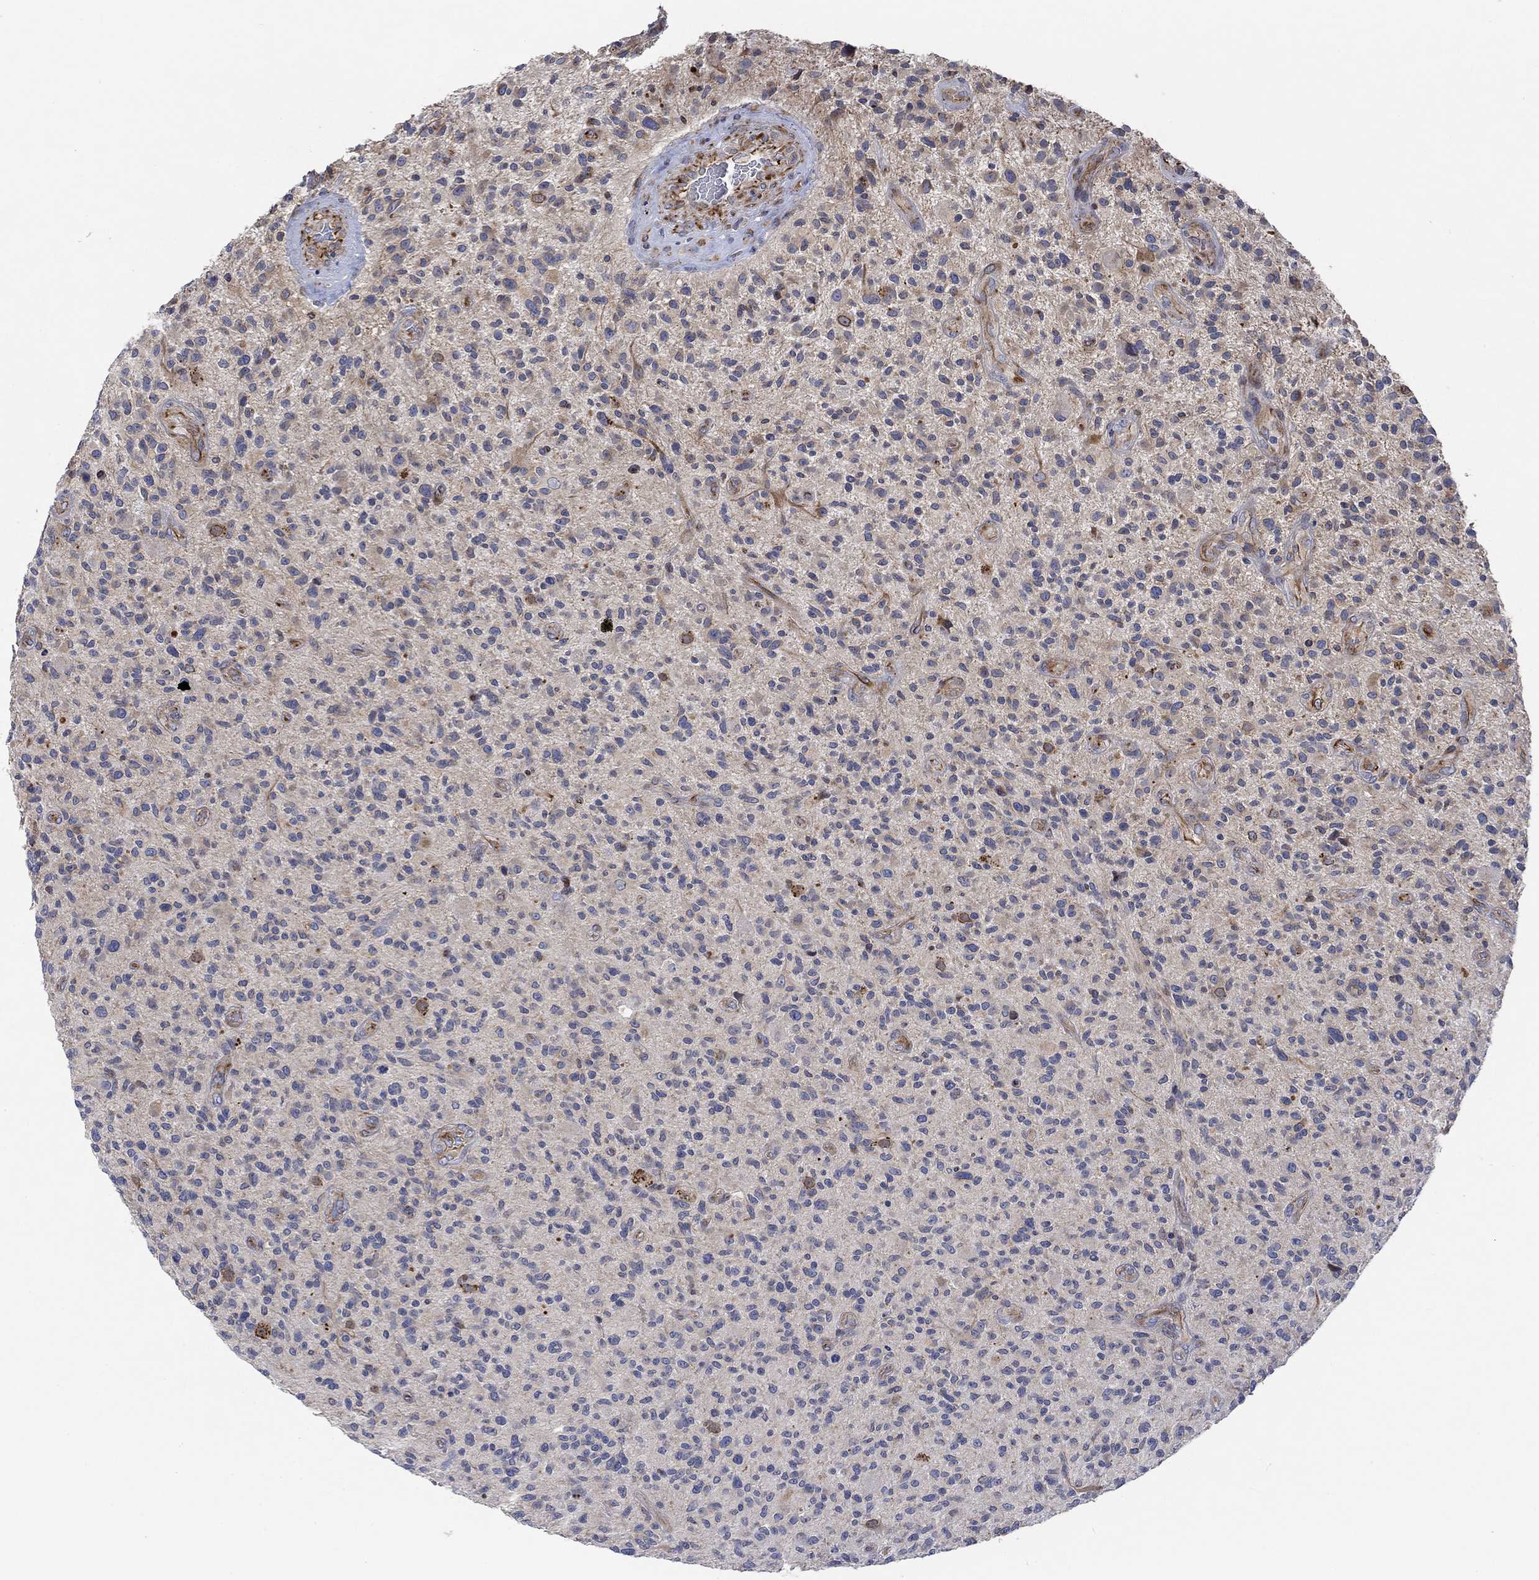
{"staining": {"intensity": "negative", "quantity": "none", "location": "none"}, "tissue": "glioma", "cell_type": "Tumor cells", "image_type": "cancer", "snomed": [{"axis": "morphology", "description": "Glioma, malignant, High grade"}, {"axis": "topography", "description": "Brain"}], "caption": "Immunohistochemistry (IHC) micrograph of malignant glioma (high-grade) stained for a protein (brown), which exhibits no expression in tumor cells.", "gene": "CAMK1D", "patient": {"sex": "male", "age": 47}}